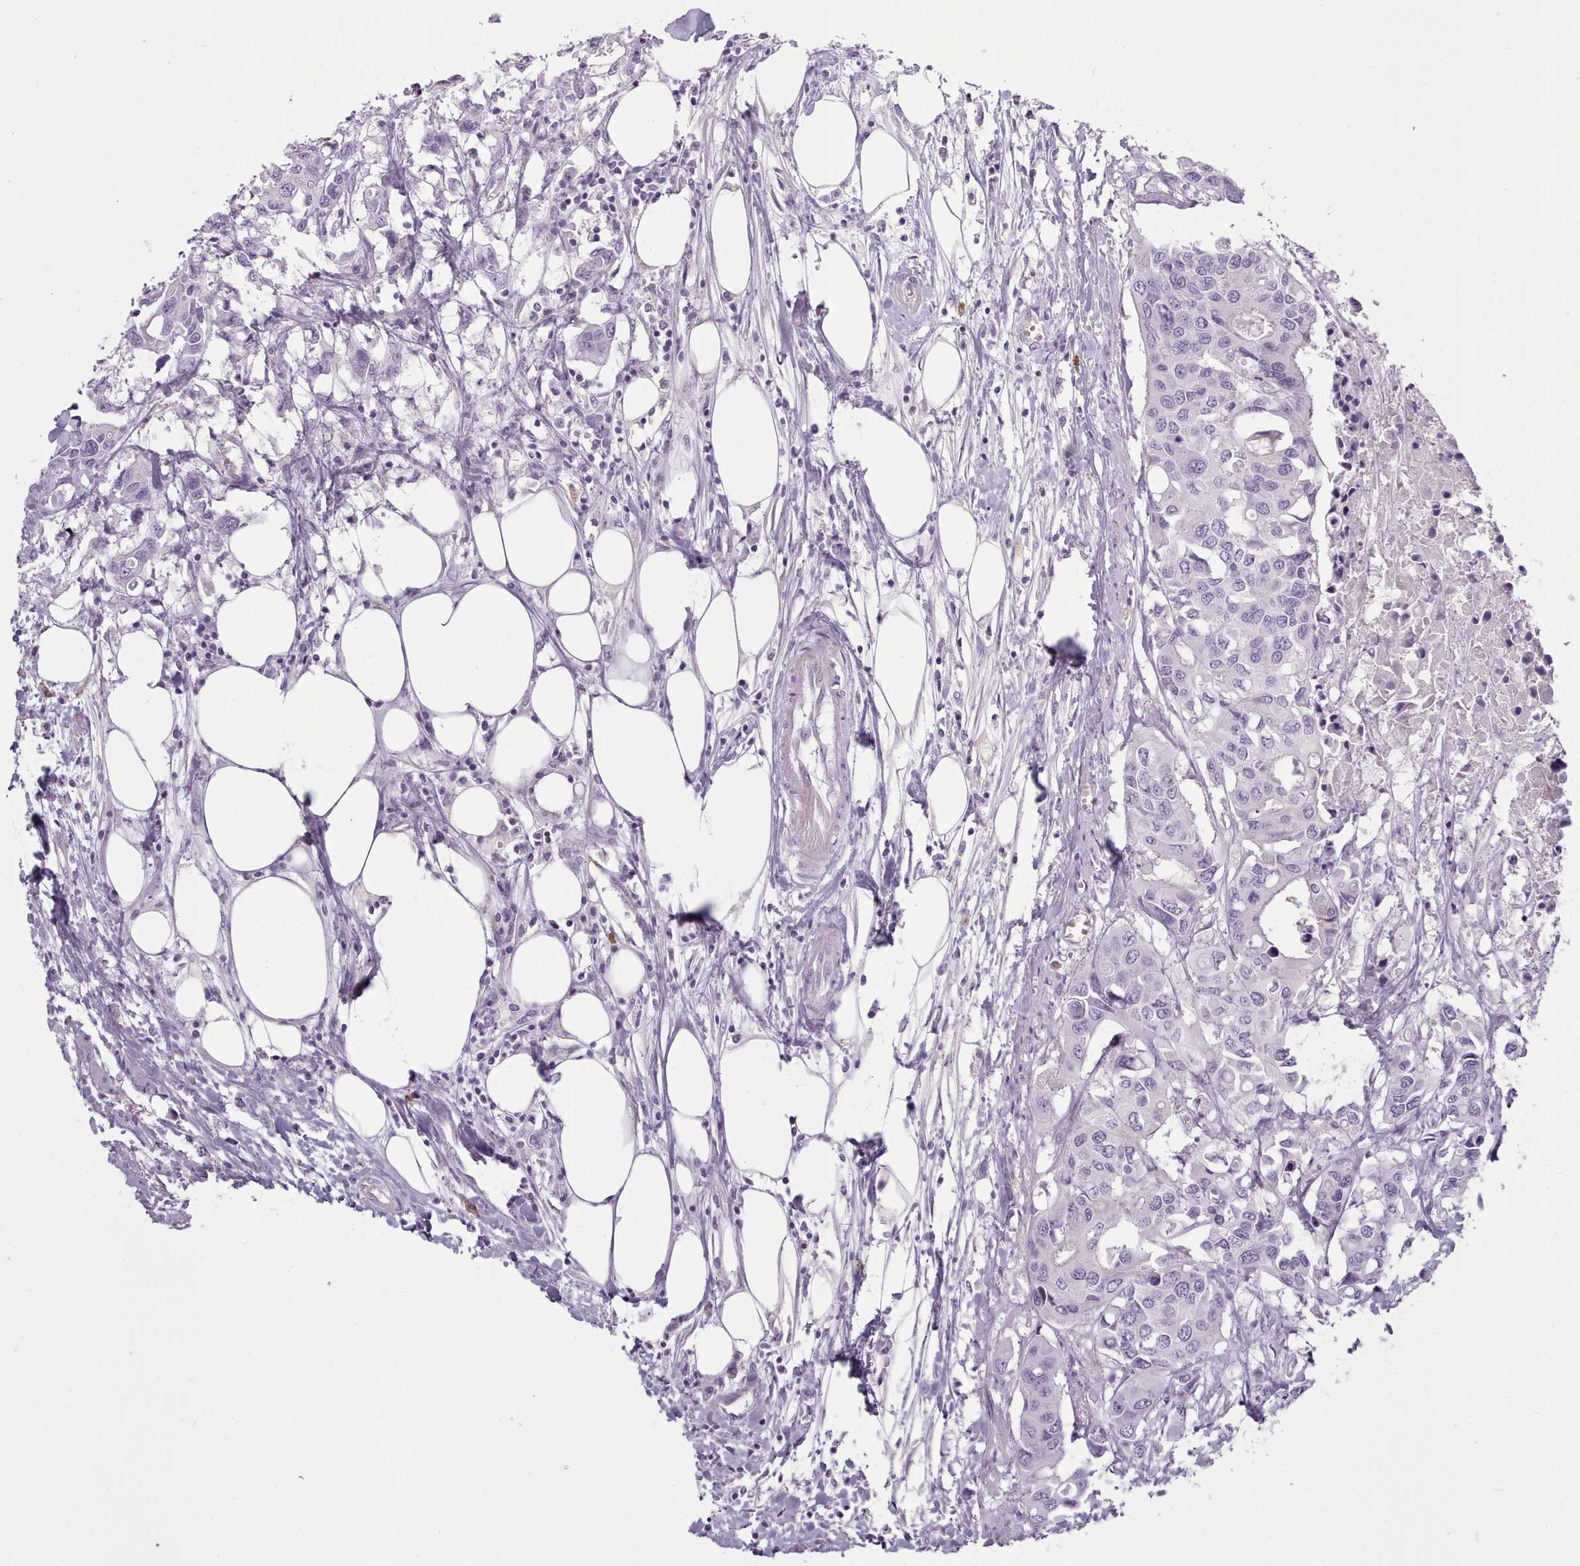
{"staining": {"intensity": "negative", "quantity": "none", "location": "none"}, "tissue": "colorectal cancer", "cell_type": "Tumor cells", "image_type": "cancer", "snomed": [{"axis": "morphology", "description": "Adenocarcinoma, NOS"}, {"axis": "topography", "description": "Colon"}], "caption": "DAB (3,3'-diaminobenzidine) immunohistochemical staining of colorectal cancer (adenocarcinoma) exhibits no significant positivity in tumor cells. (DAB immunohistochemistry (IHC) visualized using brightfield microscopy, high magnification).", "gene": "NDST2", "patient": {"sex": "male", "age": 77}}